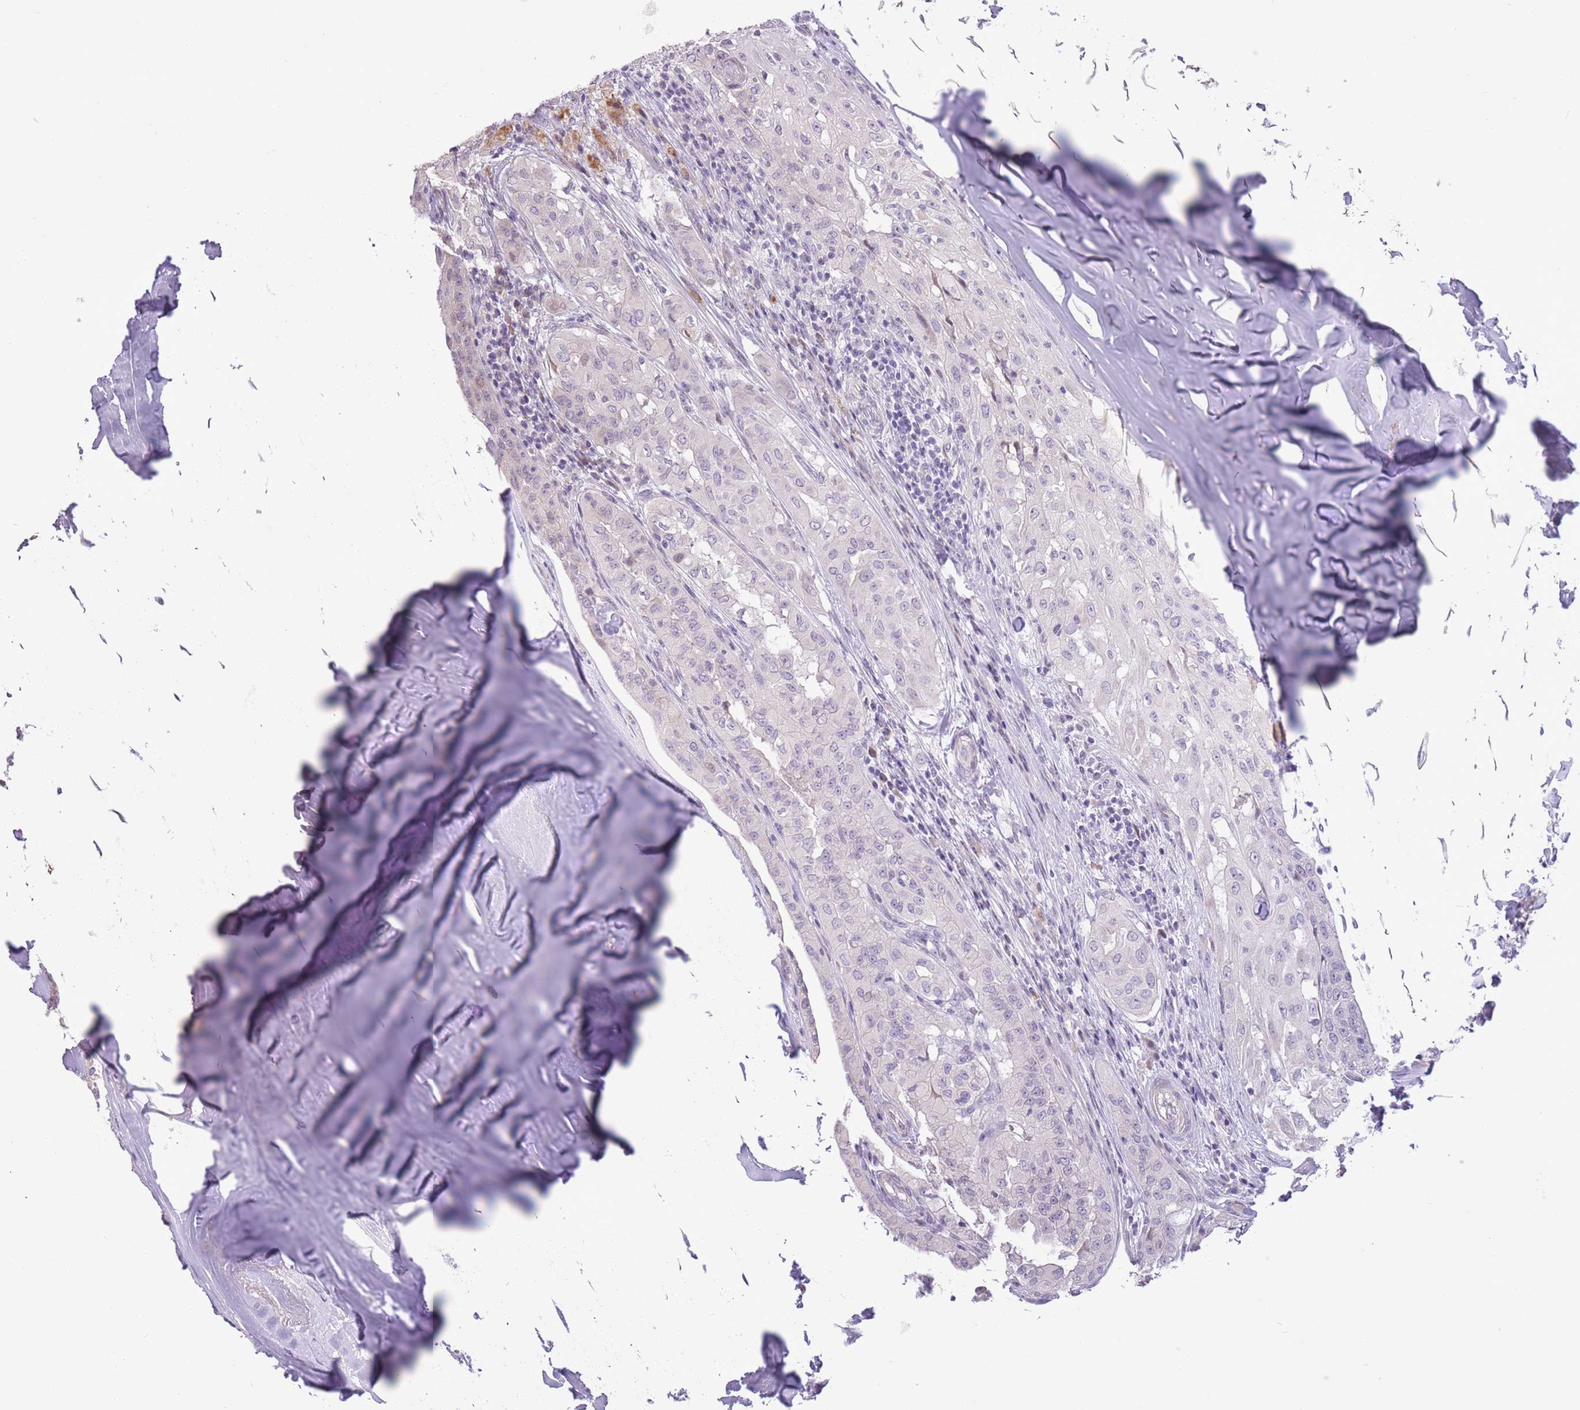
{"staining": {"intensity": "negative", "quantity": "none", "location": "none"}, "tissue": "thyroid cancer", "cell_type": "Tumor cells", "image_type": "cancer", "snomed": [{"axis": "morphology", "description": "Papillary adenocarcinoma, NOS"}, {"axis": "topography", "description": "Thyroid gland"}], "caption": "Immunohistochemical staining of thyroid cancer displays no significant expression in tumor cells.", "gene": "WDR70", "patient": {"sex": "female", "age": 59}}